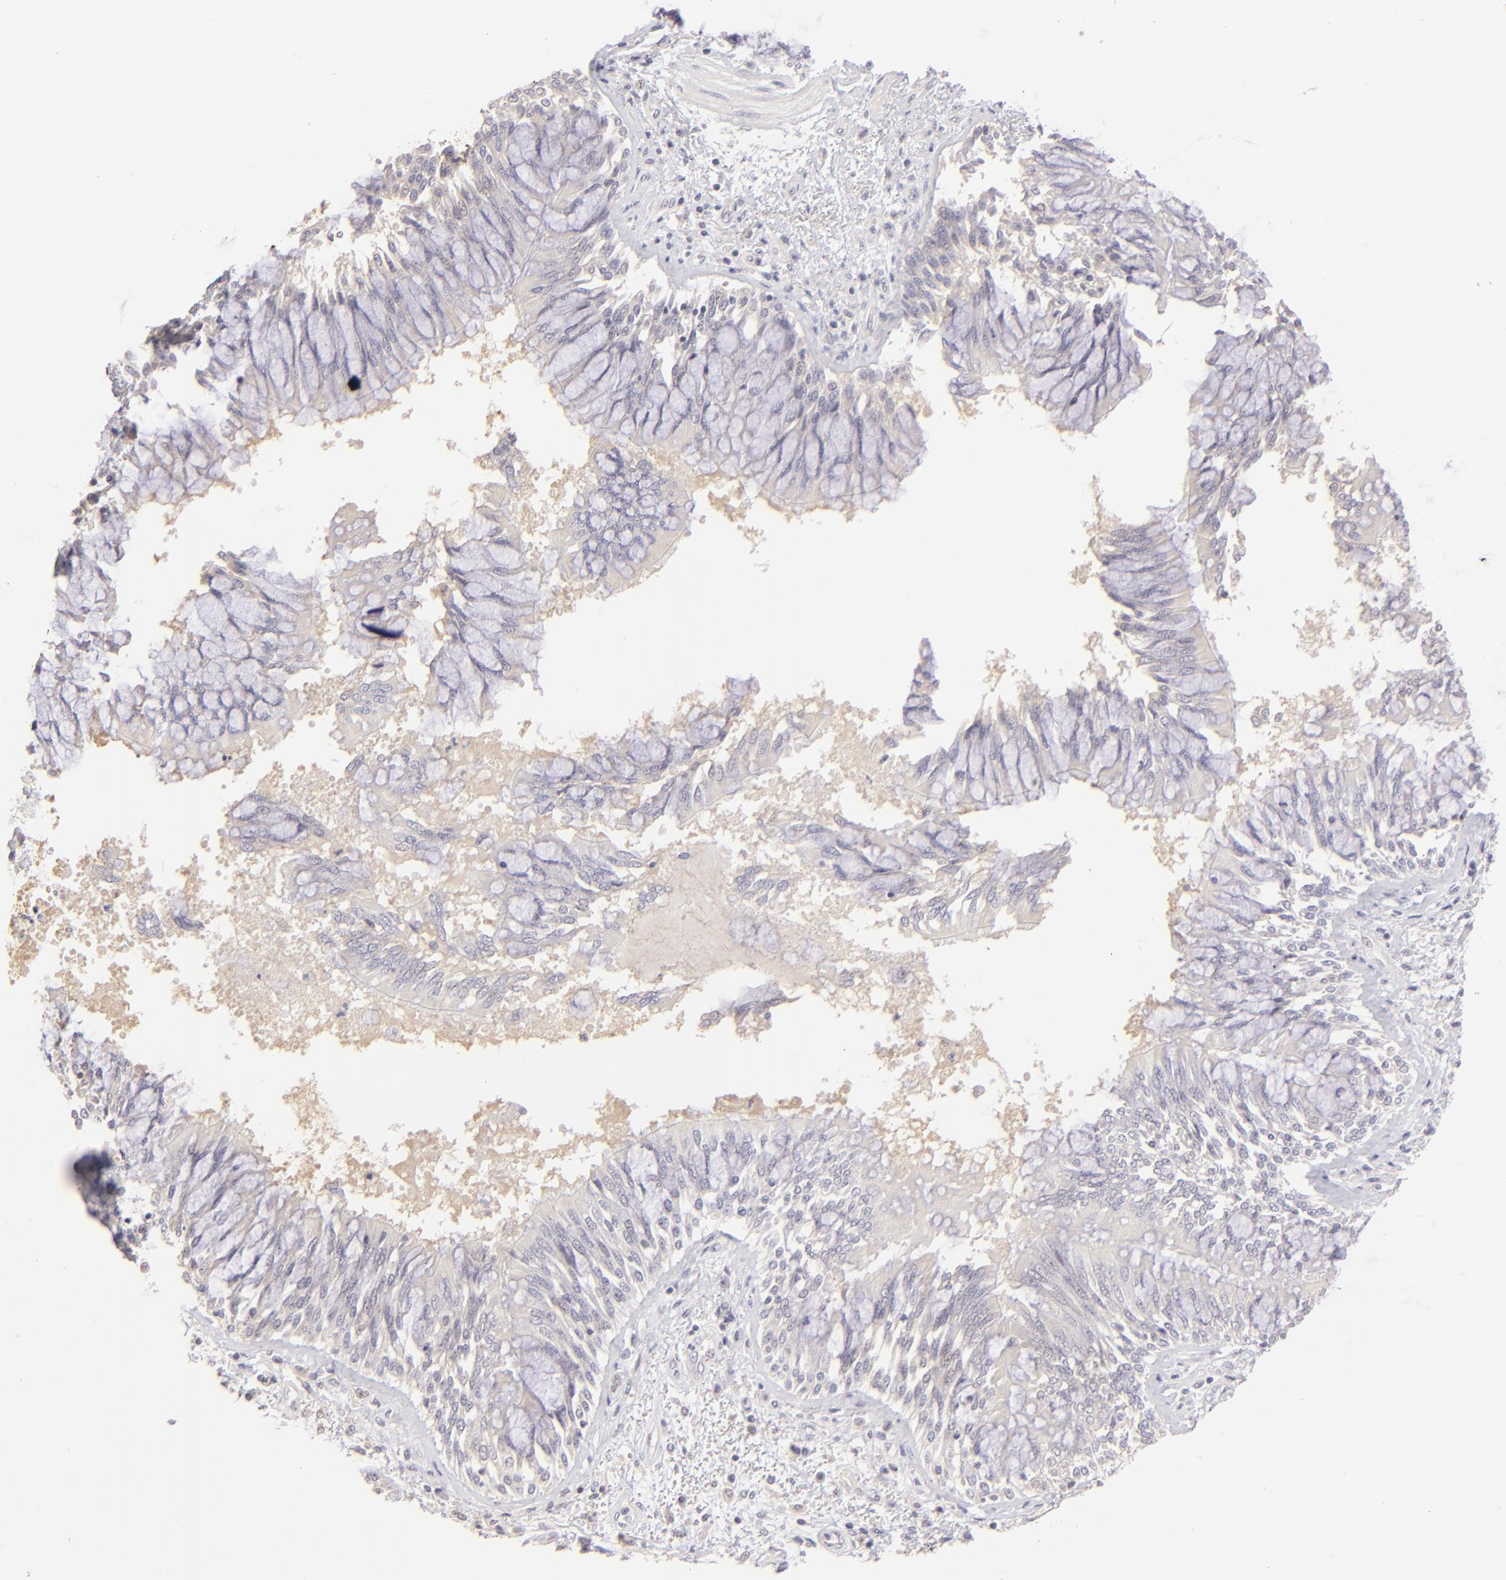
{"staining": {"intensity": "negative", "quantity": "none", "location": "none"}, "tissue": "bronchus", "cell_type": "Respiratory epithelial cells", "image_type": "normal", "snomed": [{"axis": "morphology", "description": "Normal tissue, NOS"}, {"axis": "topography", "description": "Cartilage tissue"}, {"axis": "topography", "description": "Bronchus"}, {"axis": "topography", "description": "Lung"}, {"axis": "topography", "description": "Peripheral nerve tissue"}], "caption": "DAB immunohistochemical staining of normal human bronchus displays no significant positivity in respiratory epithelial cells. (DAB immunohistochemistry (IHC) visualized using brightfield microscopy, high magnification).", "gene": "MAGEA1", "patient": {"sex": "female", "age": 49}}